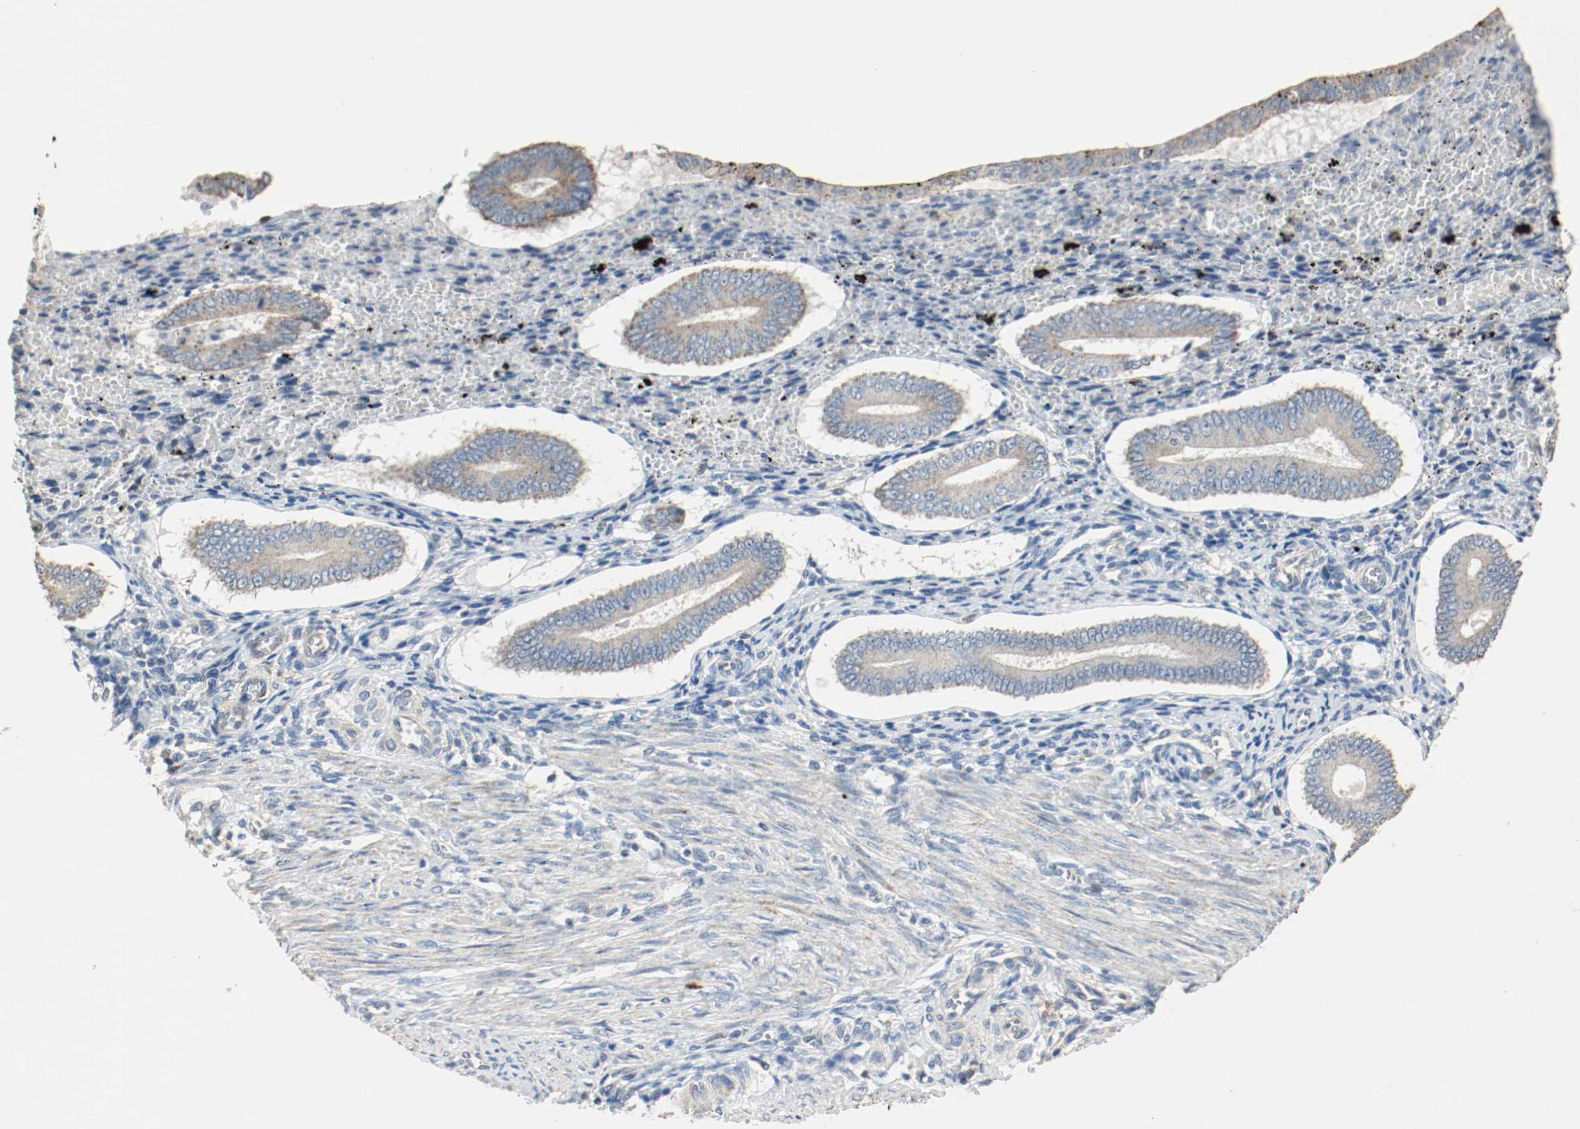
{"staining": {"intensity": "negative", "quantity": "none", "location": "none"}, "tissue": "endometrium", "cell_type": "Cells in endometrial stroma", "image_type": "normal", "snomed": [{"axis": "morphology", "description": "Normal tissue, NOS"}, {"axis": "topography", "description": "Endometrium"}], "caption": "High magnification brightfield microscopy of normal endometrium stained with DAB (brown) and counterstained with hematoxylin (blue): cells in endometrial stroma show no significant positivity.", "gene": "ALDH4A1", "patient": {"sex": "female", "age": 42}}